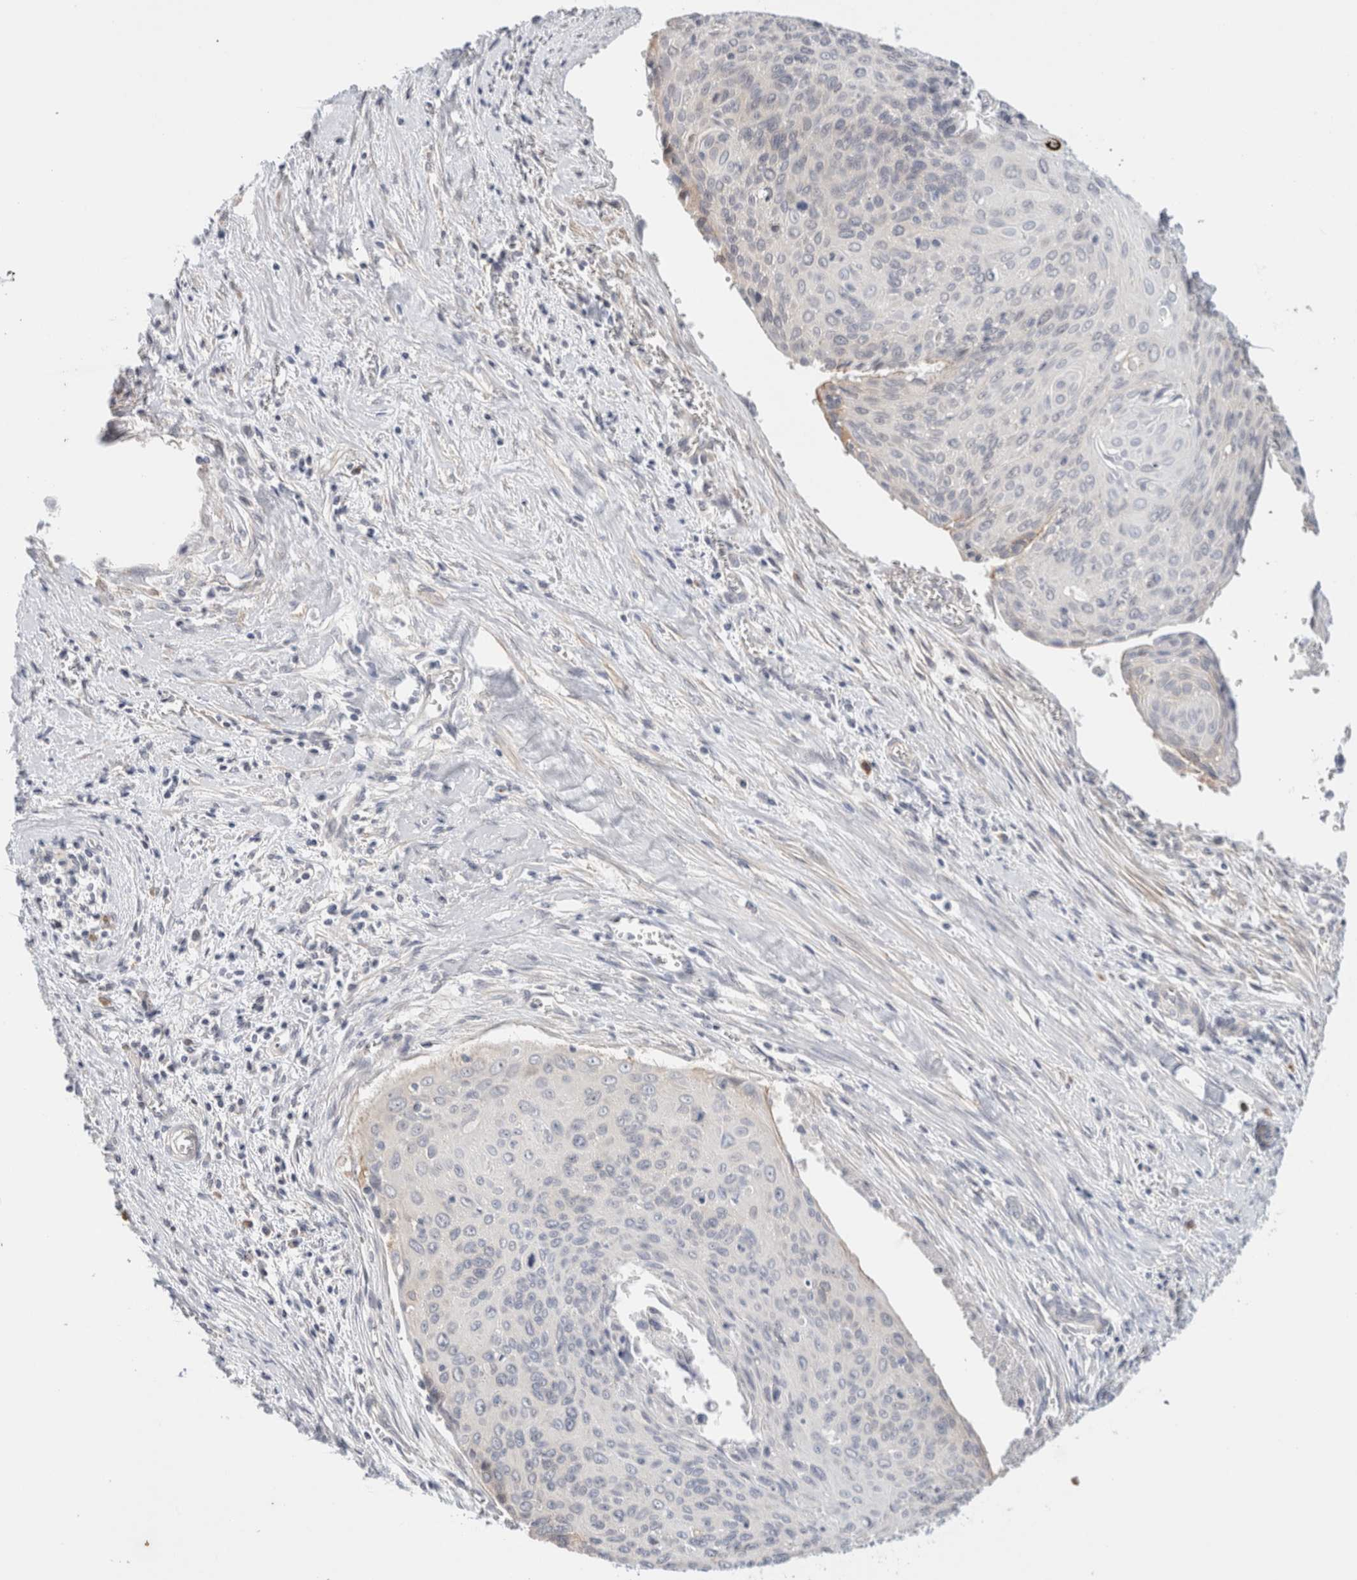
{"staining": {"intensity": "weak", "quantity": "<25%", "location": "cytoplasmic/membranous"}, "tissue": "cervical cancer", "cell_type": "Tumor cells", "image_type": "cancer", "snomed": [{"axis": "morphology", "description": "Squamous cell carcinoma, NOS"}, {"axis": "topography", "description": "Cervix"}], "caption": "This histopathology image is of cervical cancer (squamous cell carcinoma) stained with immunohistochemistry (IHC) to label a protein in brown with the nuclei are counter-stained blue. There is no staining in tumor cells.", "gene": "SPRTN", "patient": {"sex": "female", "age": 55}}